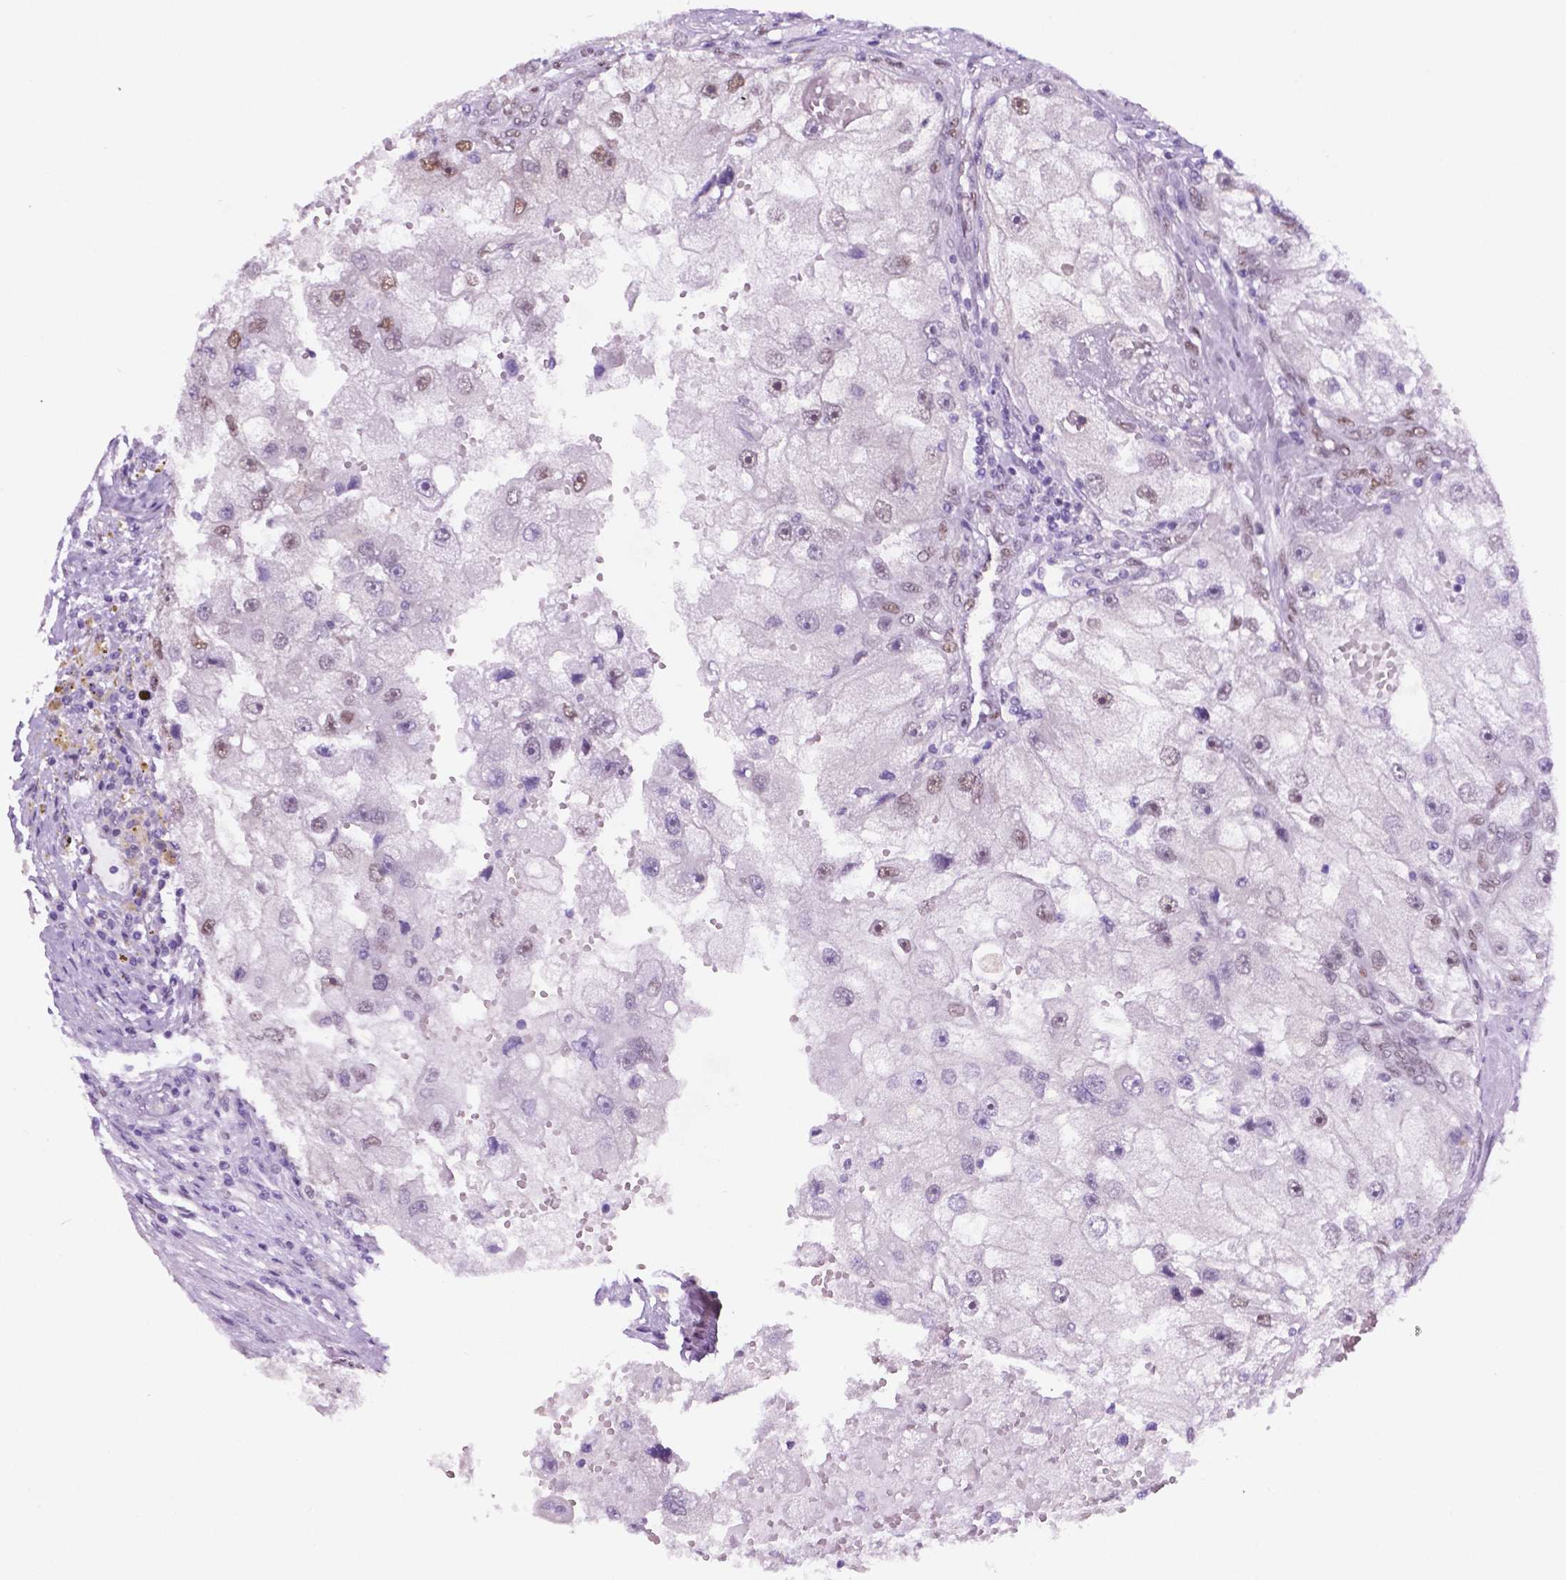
{"staining": {"intensity": "weak", "quantity": "<25%", "location": "nuclear"}, "tissue": "renal cancer", "cell_type": "Tumor cells", "image_type": "cancer", "snomed": [{"axis": "morphology", "description": "Adenocarcinoma, NOS"}, {"axis": "topography", "description": "Kidney"}], "caption": "Immunohistochemistry histopathology image of renal adenocarcinoma stained for a protein (brown), which reveals no expression in tumor cells.", "gene": "ERF", "patient": {"sex": "male", "age": 63}}